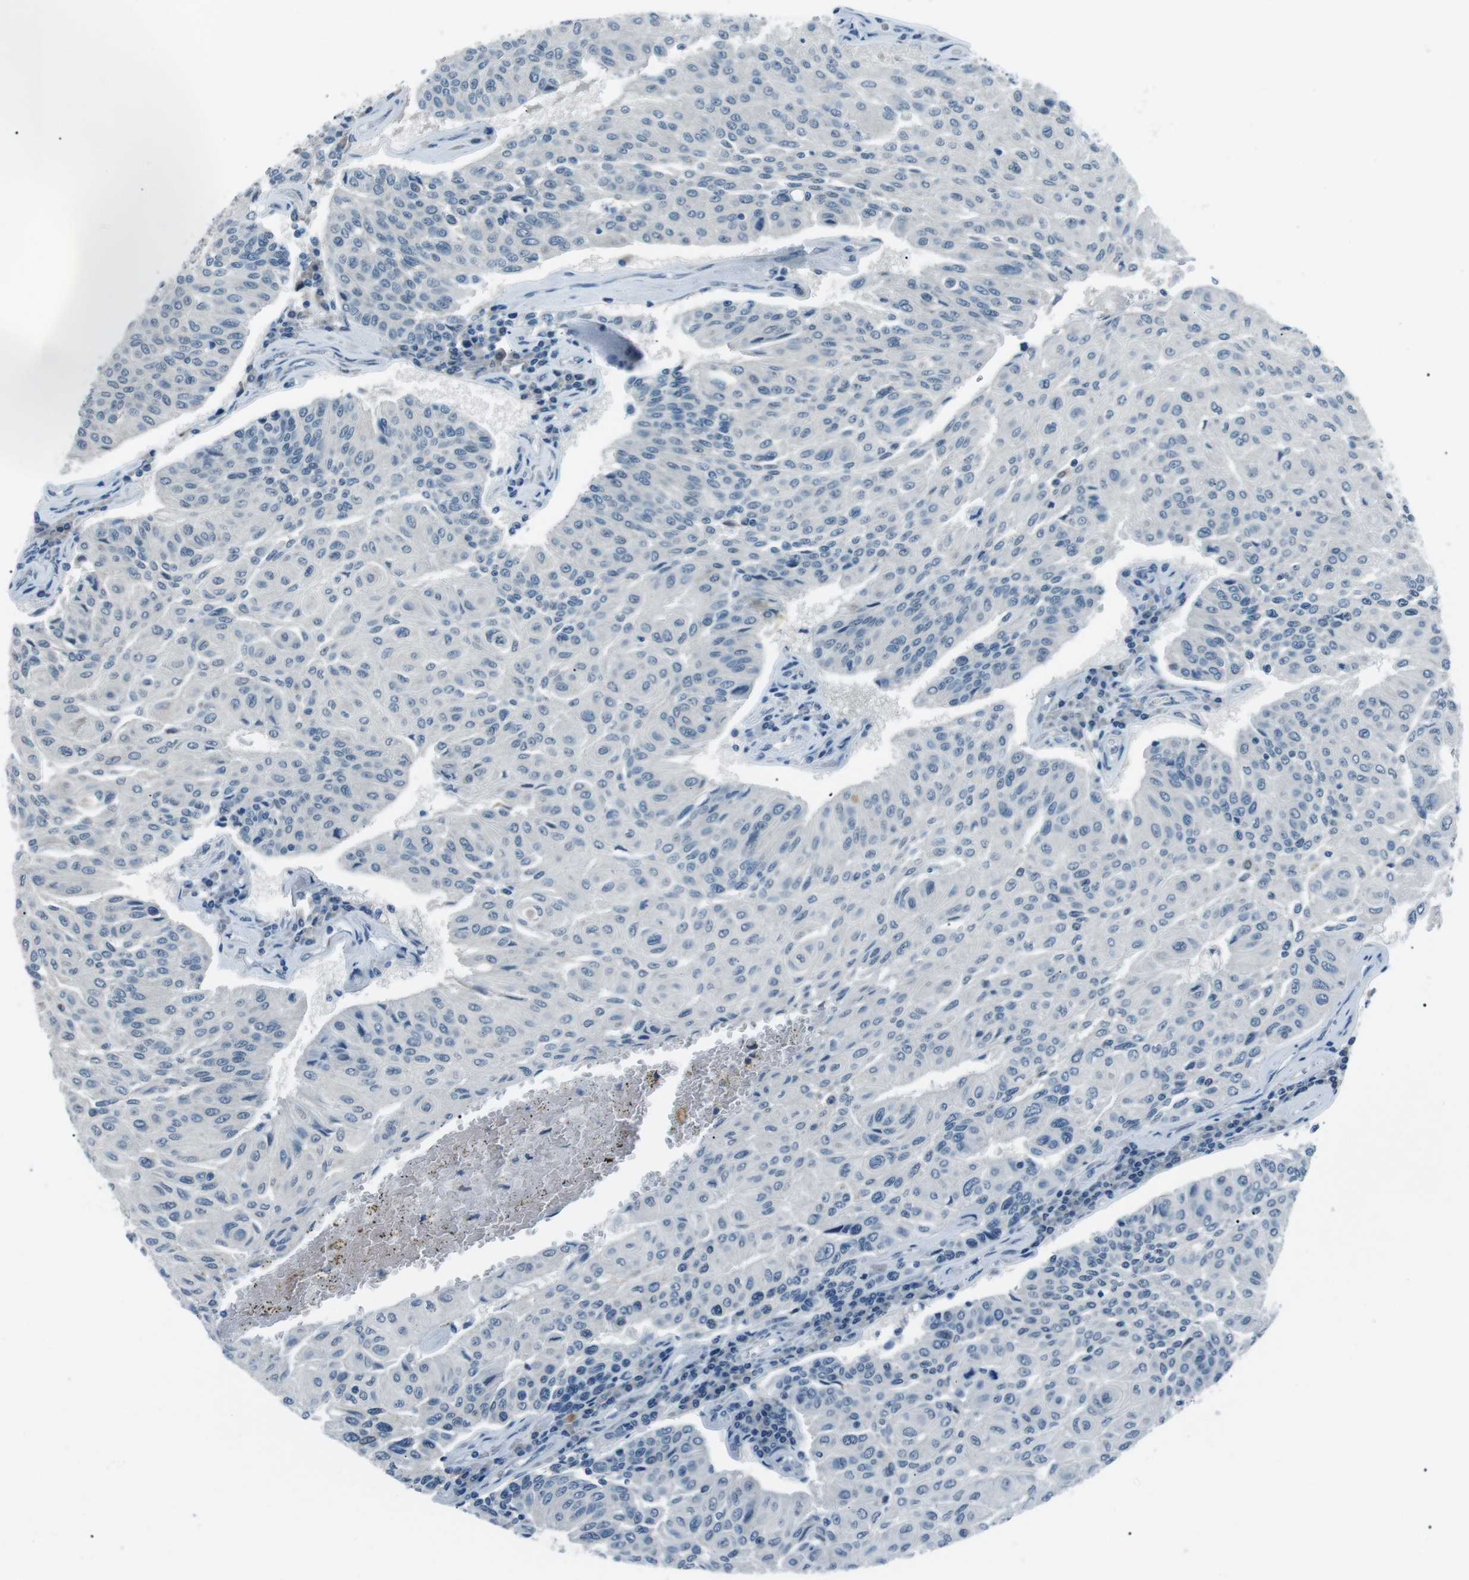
{"staining": {"intensity": "negative", "quantity": "none", "location": "none"}, "tissue": "urothelial cancer", "cell_type": "Tumor cells", "image_type": "cancer", "snomed": [{"axis": "morphology", "description": "Urothelial carcinoma, High grade"}, {"axis": "topography", "description": "Urinary bladder"}], "caption": "Immunohistochemical staining of human high-grade urothelial carcinoma exhibits no significant expression in tumor cells.", "gene": "SERPINB2", "patient": {"sex": "male", "age": 66}}